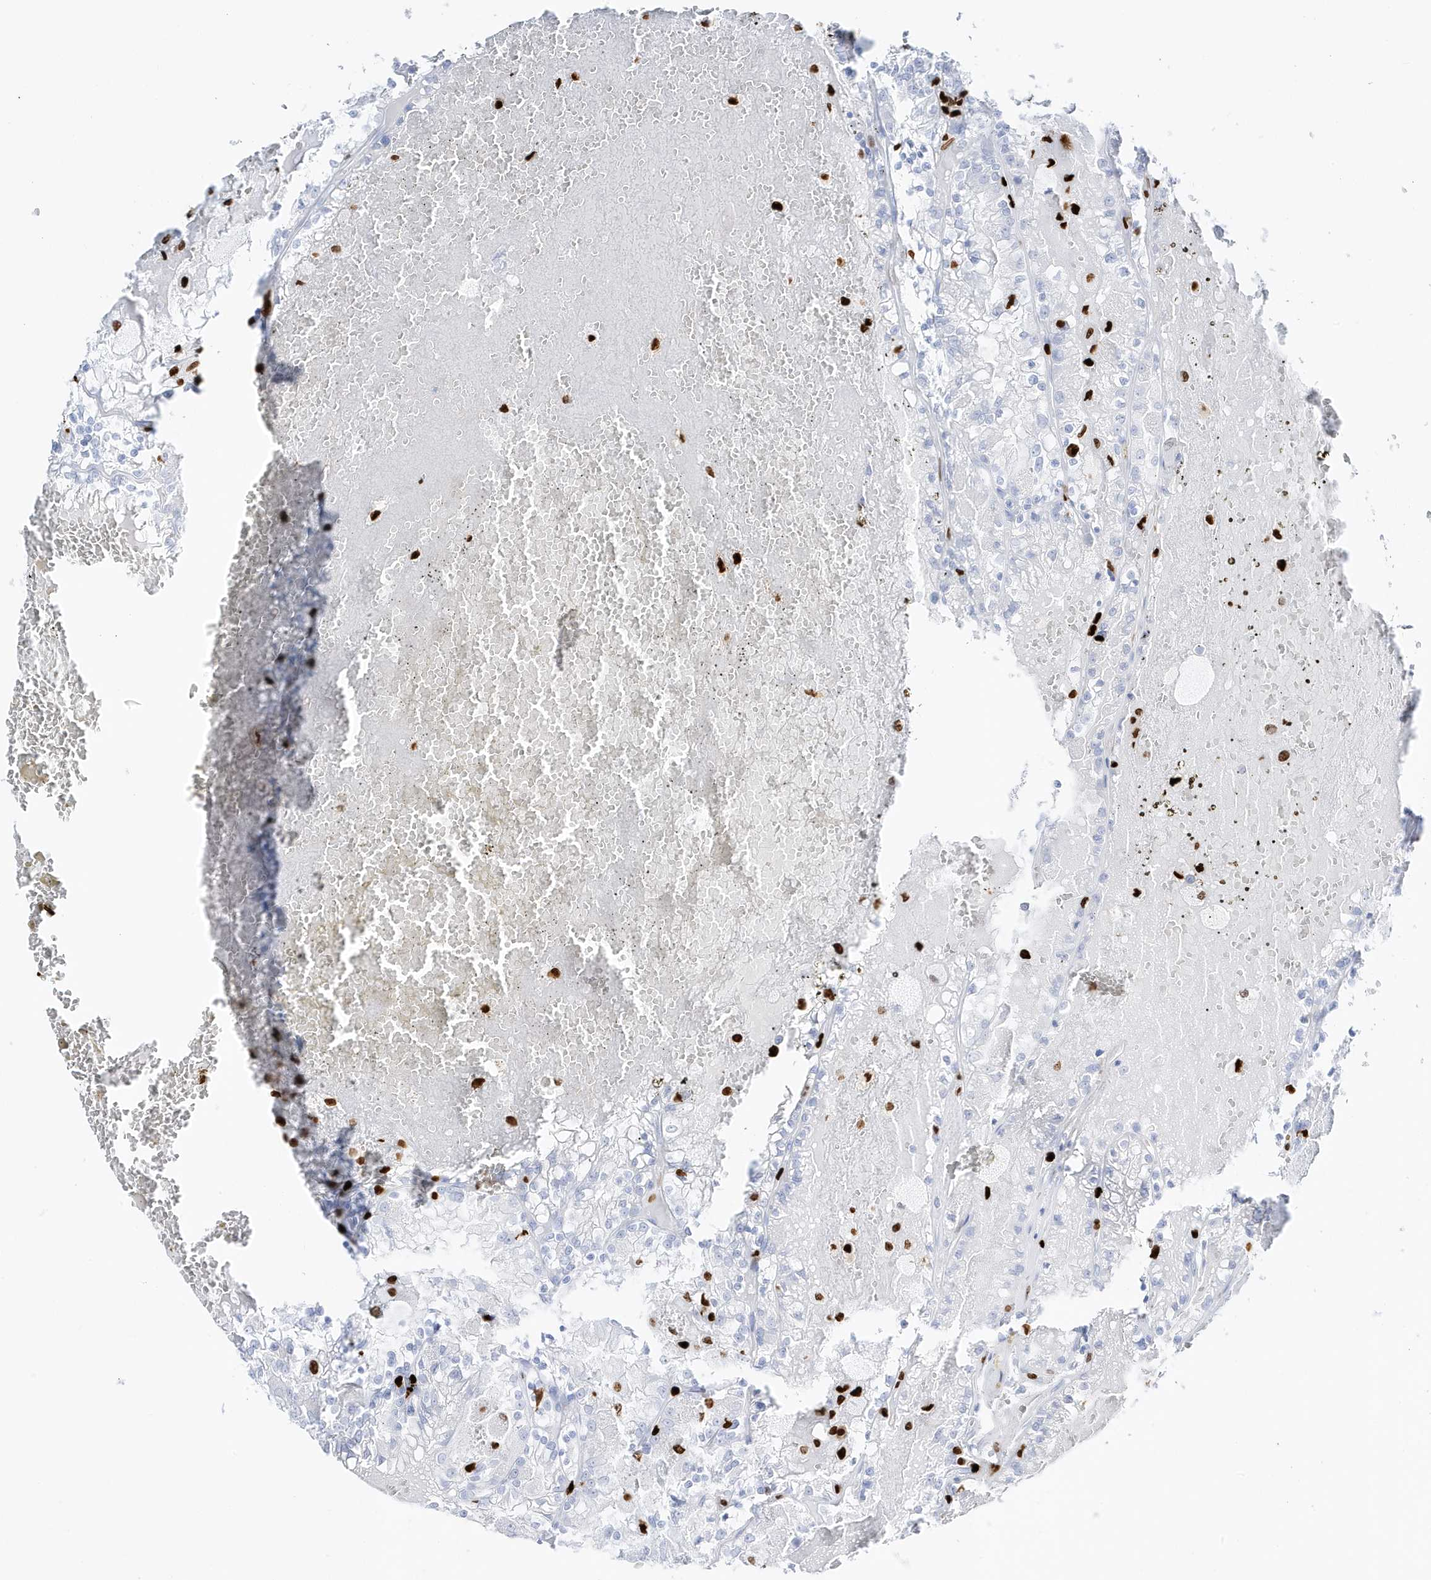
{"staining": {"intensity": "negative", "quantity": "none", "location": "none"}, "tissue": "renal cancer", "cell_type": "Tumor cells", "image_type": "cancer", "snomed": [{"axis": "morphology", "description": "Adenocarcinoma, NOS"}, {"axis": "topography", "description": "Kidney"}], "caption": "Renal cancer was stained to show a protein in brown. There is no significant expression in tumor cells. (DAB (3,3'-diaminobenzidine) immunohistochemistry (IHC) visualized using brightfield microscopy, high magnification).", "gene": "MNDA", "patient": {"sex": "female", "age": 56}}